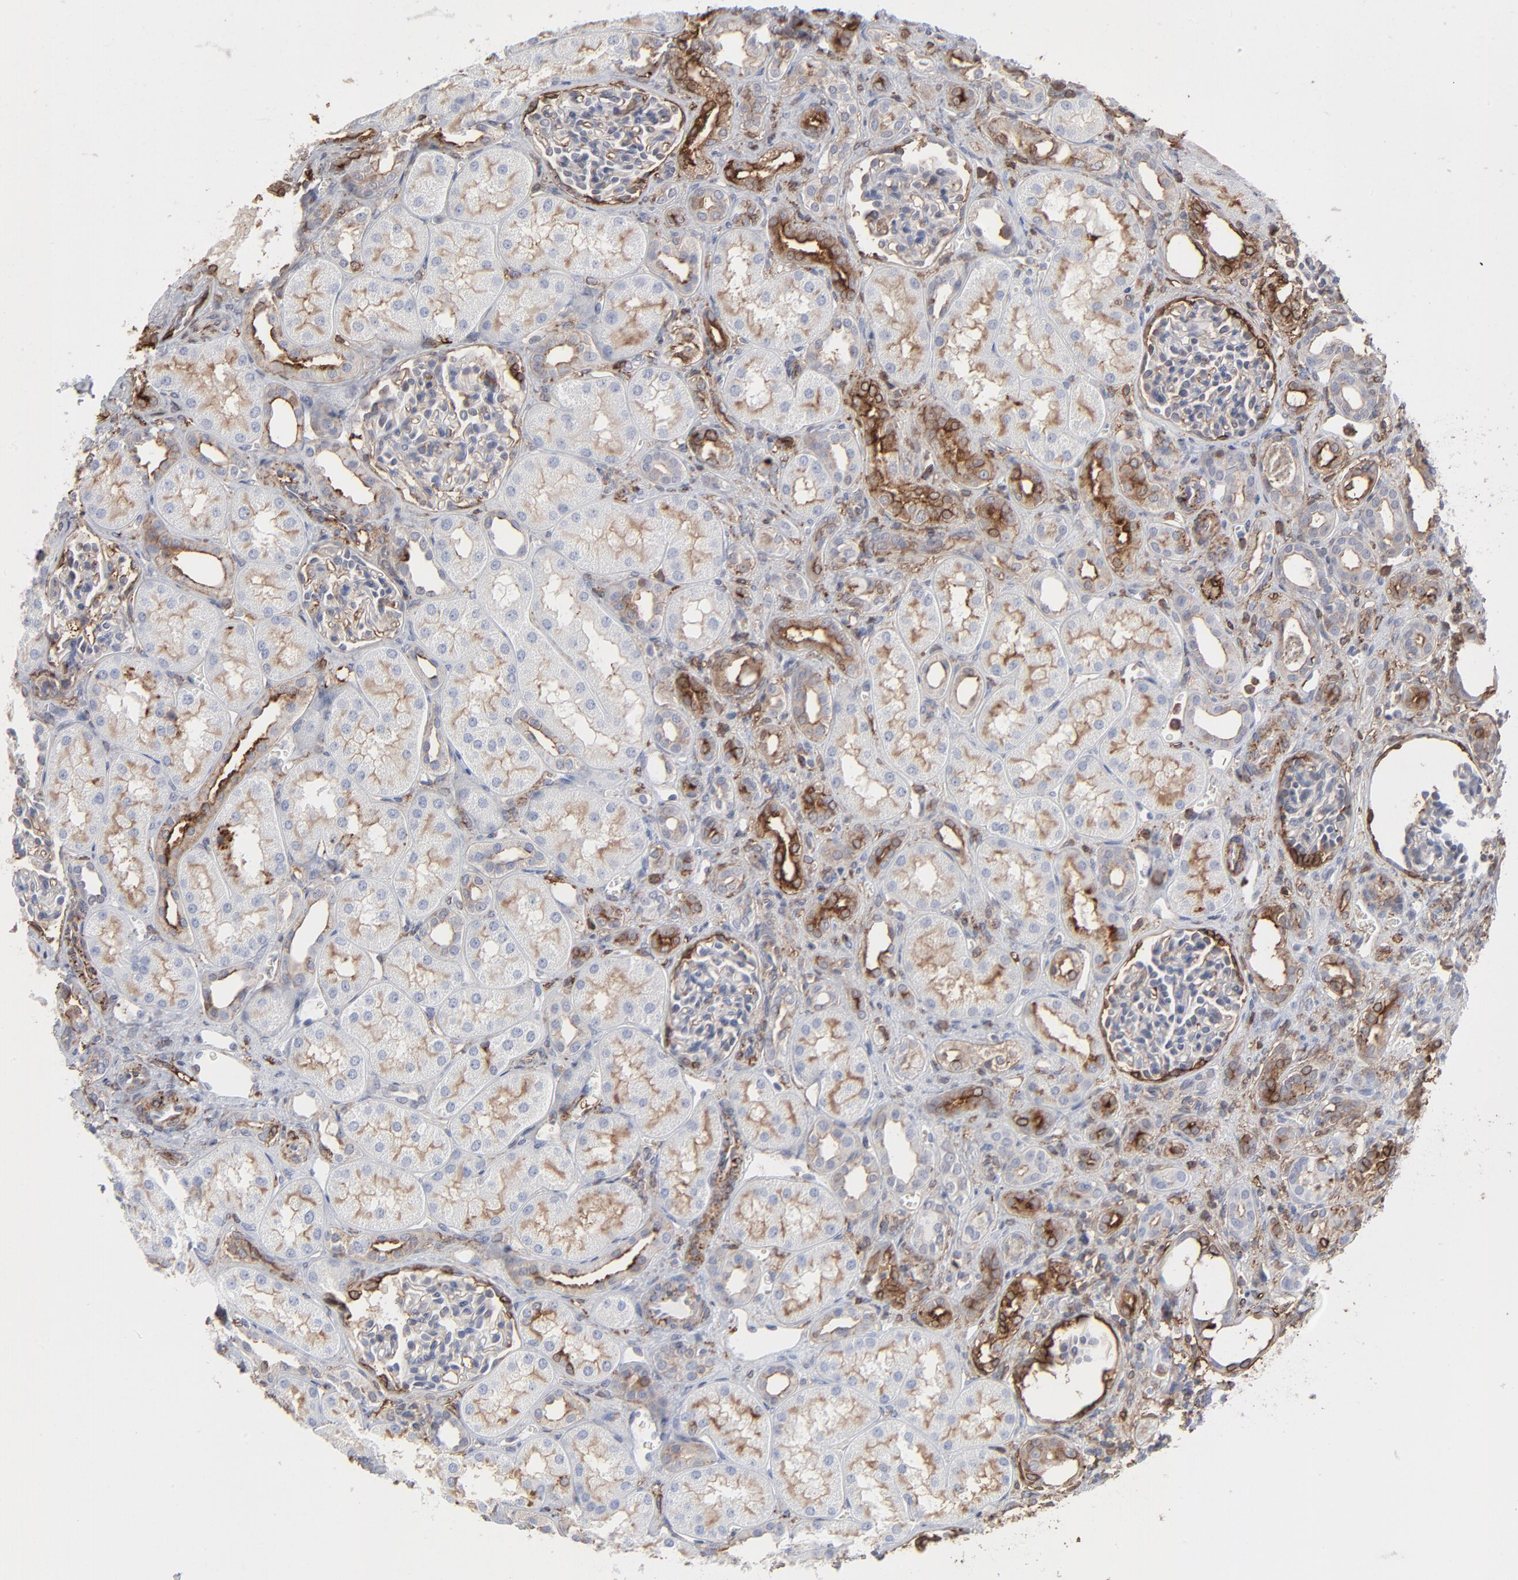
{"staining": {"intensity": "weak", "quantity": "<25%", "location": "cytoplasmic/membranous"}, "tissue": "kidney", "cell_type": "Cells in glomeruli", "image_type": "normal", "snomed": [{"axis": "morphology", "description": "Normal tissue, NOS"}, {"axis": "topography", "description": "Kidney"}], "caption": "Immunohistochemistry micrograph of normal kidney: human kidney stained with DAB (3,3'-diaminobenzidine) exhibits no significant protein expression in cells in glomeruli.", "gene": "ANXA5", "patient": {"sex": "male", "age": 7}}